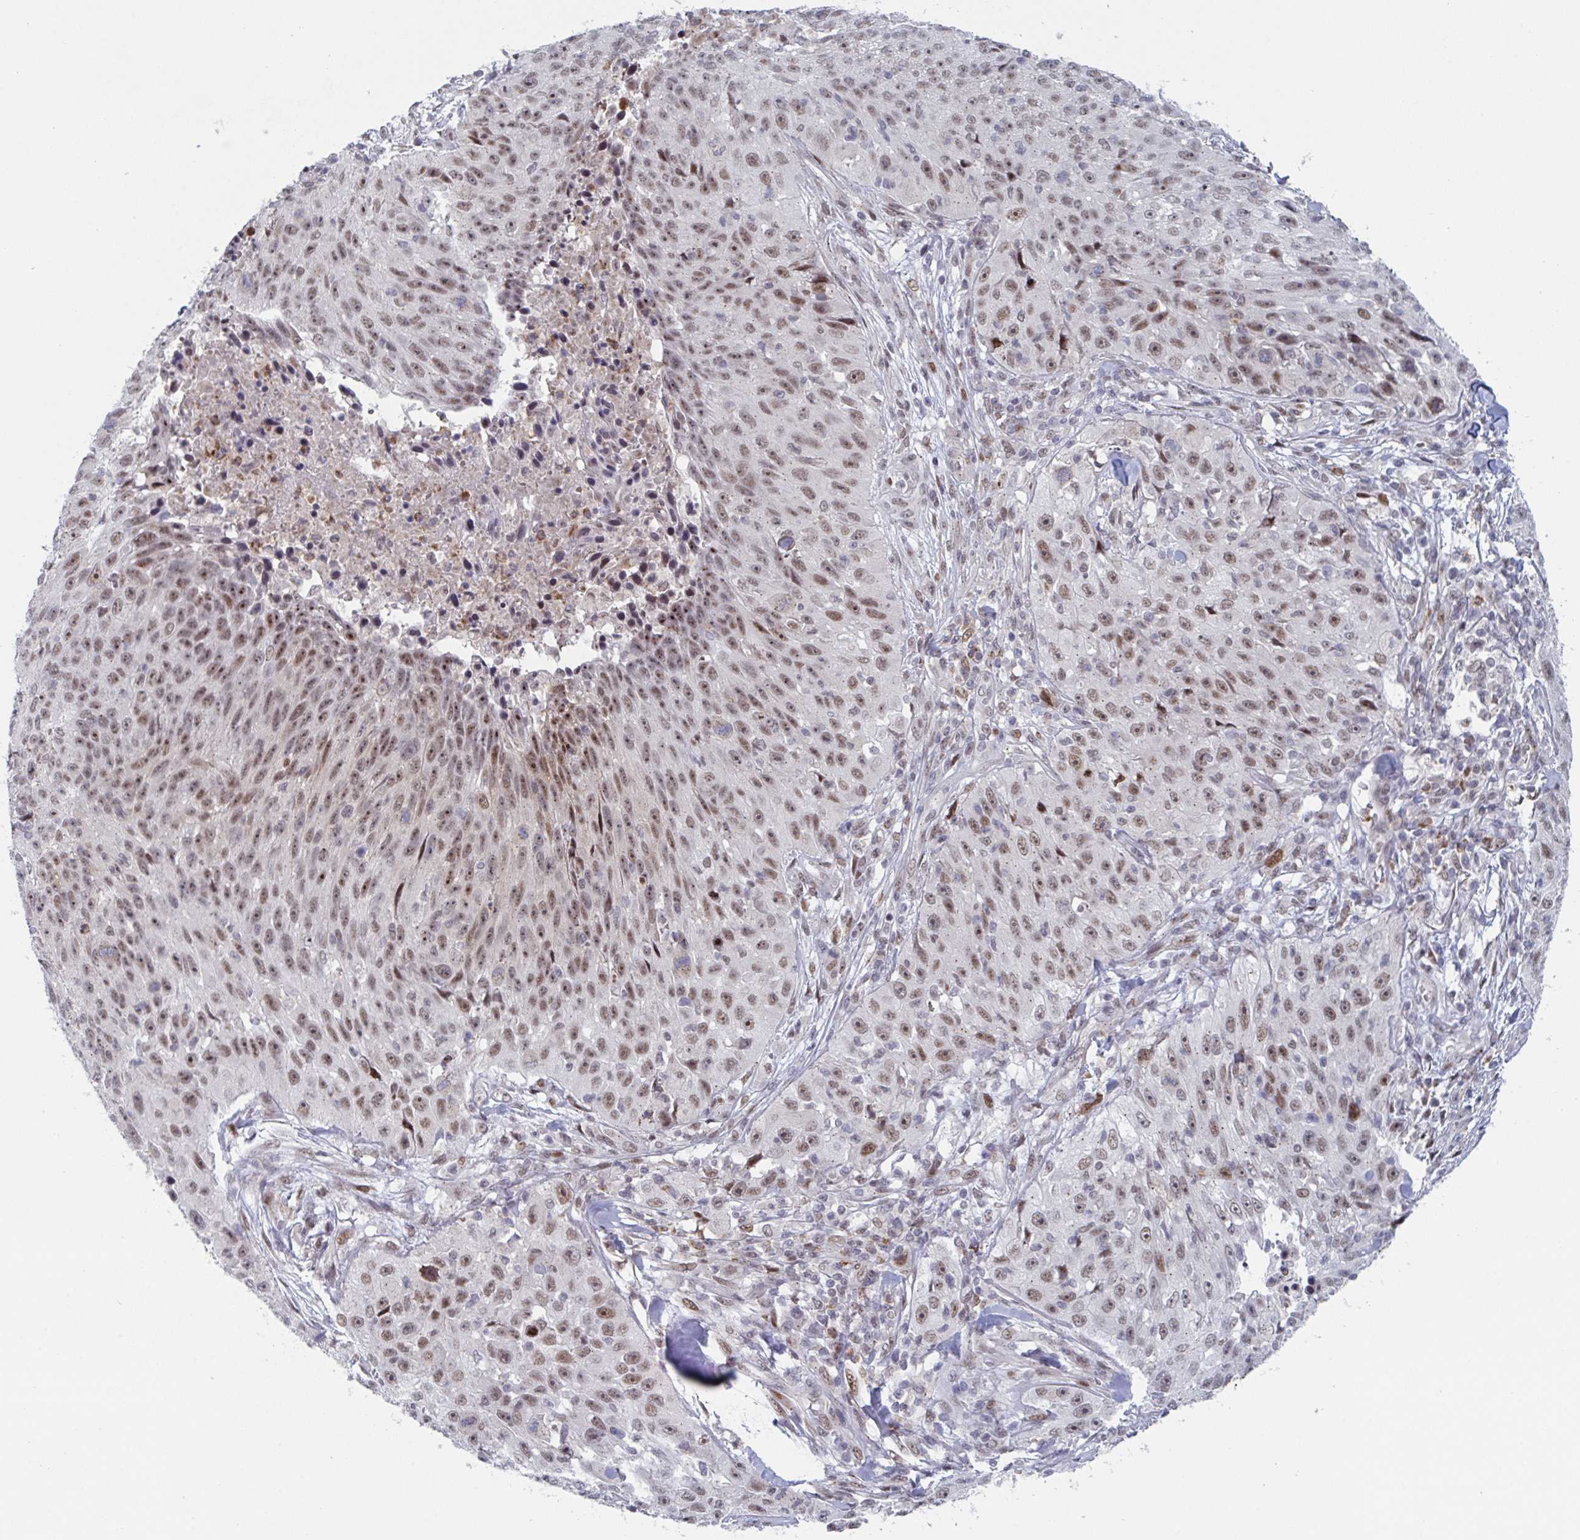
{"staining": {"intensity": "moderate", "quantity": ">75%", "location": "nuclear"}, "tissue": "skin cancer", "cell_type": "Tumor cells", "image_type": "cancer", "snomed": [{"axis": "morphology", "description": "Squamous cell carcinoma, NOS"}, {"axis": "topography", "description": "Skin"}], "caption": "Skin cancer stained with immunohistochemistry (IHC) exhibits moderate nuclear staining in about >75% of tumor cells.", "gene": "RNF212", "patient": {"sex": "female", "age": 87}}